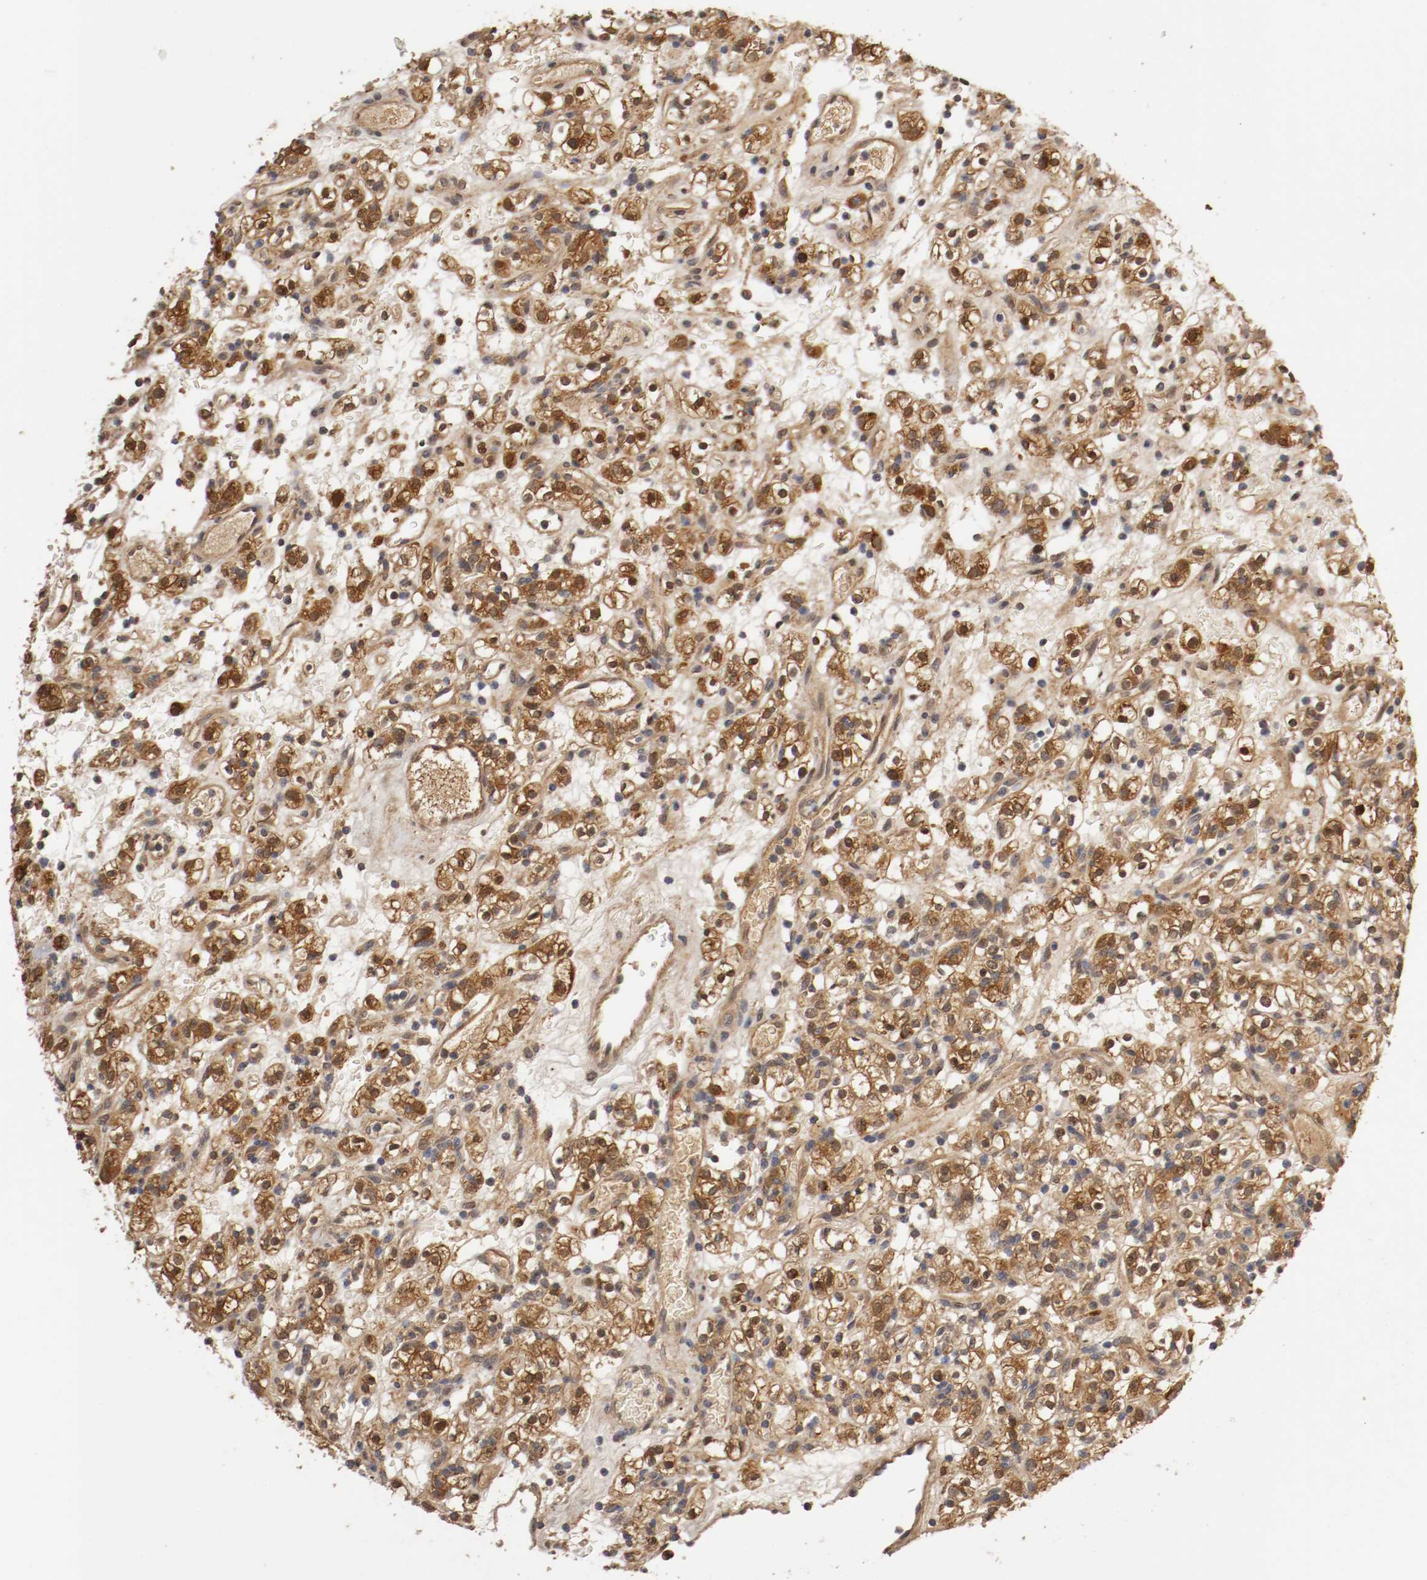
{"staining": {"intensity": "strong", "quantity": ">75%", "location": "cytoplasmic/membranous,nuclear"}, "tissue": "renal cancer", "cell_type": "Tumor cells", "image_type": "cancer", "snomed": [{"axis": "morphology", "description": "Normal tissue, NOS"}, {"axis": "morphology", "description": "Adenocarcinoma, NOS"}, {"axis": "topography", "description": "Kidney"}], "caption": "Protein positivity by immunohistochemistry (IHC) reveals strong cytoplasmic/membranous and nuclear positivity in approximately >75% of tumor cells in renal cancer. Immunohistochemistry stains the protein of interest in brown and the nuclei are stained blue.", "gene": "TNFRSF1B", "patient": {"sex": "female", "age": 72}}